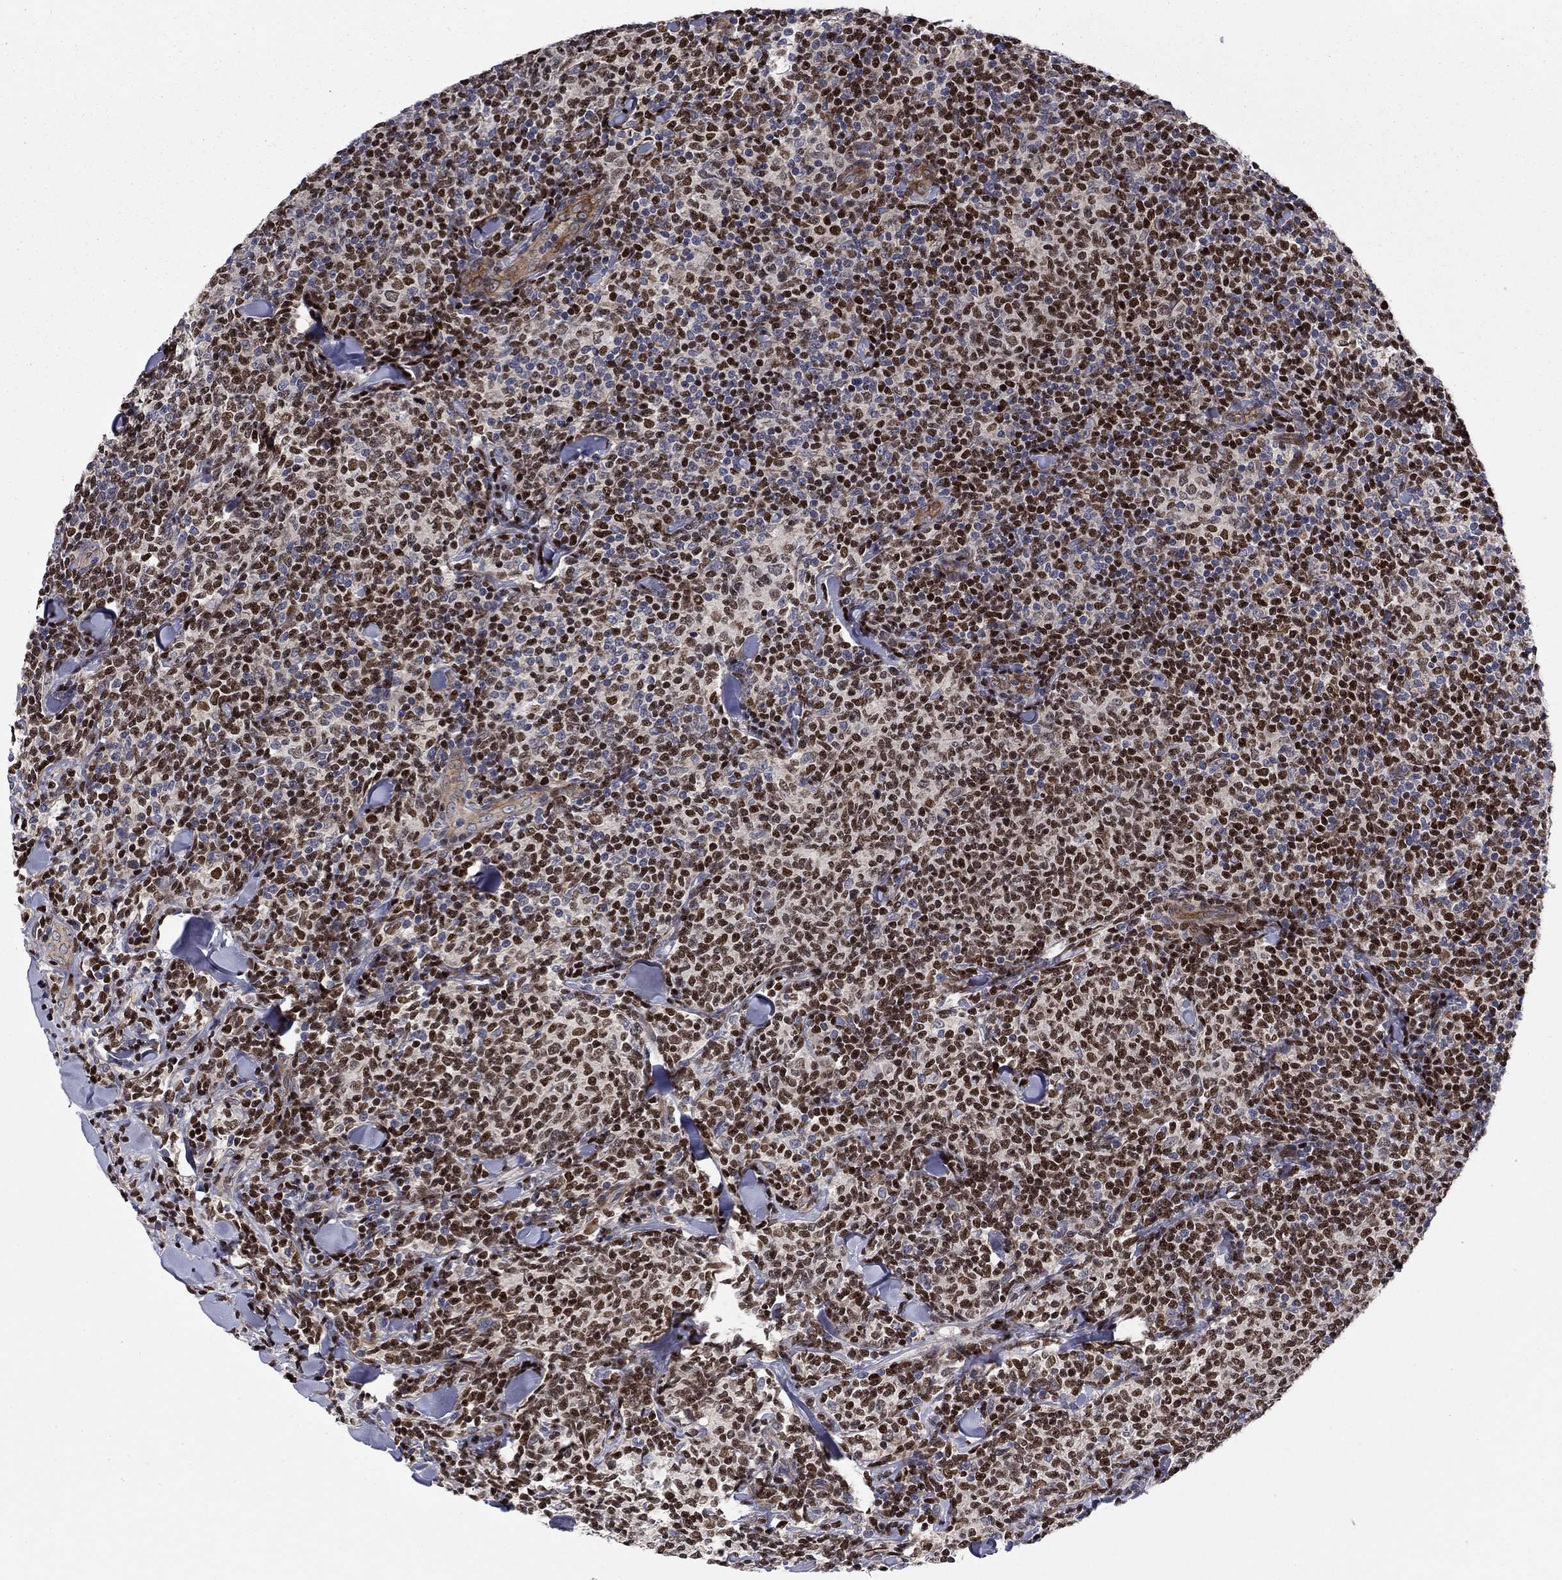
{"staining": {"intensity": "strong", "quantity": "25%-75%", "location": "nuclear"}, "tissue": "lymphoma", "cell_type": "Tumor cells", "image_type": "cancer", "snomed": [{"axis": "morphology", "description": "Malignant lymphoma, non-Hodgkin's type, Low grade"}, {"axis": "topography", "description": "Lymph node"}], "caption": "Lymphoma stained with DAB (3,3'-diaminobenzidine) IHC exhibits high levels of strong nuclear staining in about 25%-75% of tumor cells.", "gene": "BCL11A", "patient": {"sex": "female", "age": 56}}